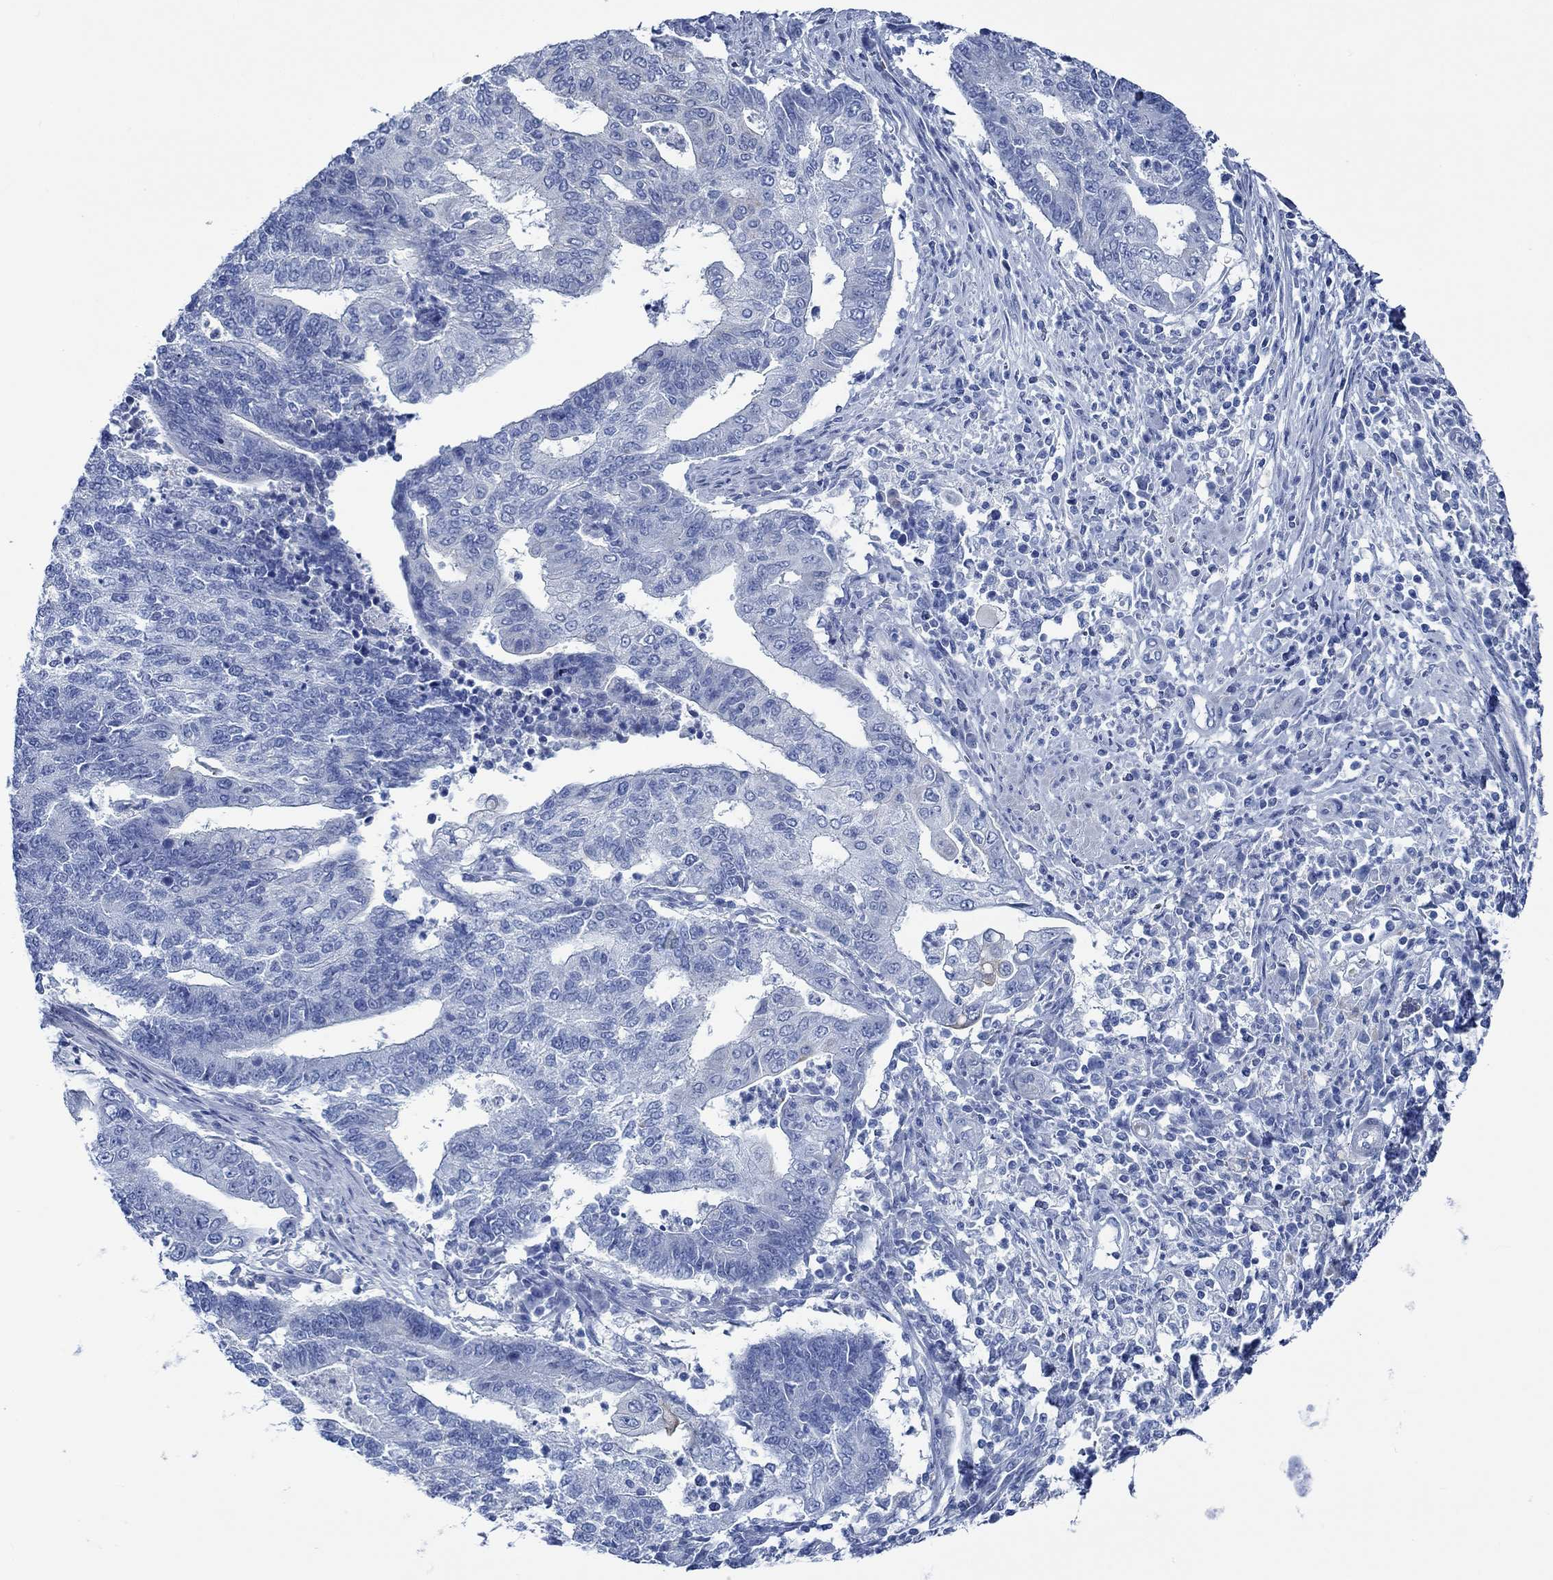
{"staining": {"intensity": "negative", "quantity": "none", "location": "none"}, "tissue": "endometrial cancer", "cell_type": "Tumor cells", "image_type": "cancer", "snomed": [{"axis": "morphology", "description": "Adenocarcinoma, NOS"}, {"axis": "topography", "description": "Uterus"}, {"axis": "topography", "description": "Endometrium"}], "caption": "High power microscopy histopathology image of an immunohistochemistry (IHC) image of endometrial cancer, revealing no significant expression in tumor cells. Brightfield microscopy of immunohistochemistry stained with DAB (brown) and hematoxylin (blue), captured at high magnification.", "gene": "SVEP1", "patient": {"sex": "female", "age": 54}}